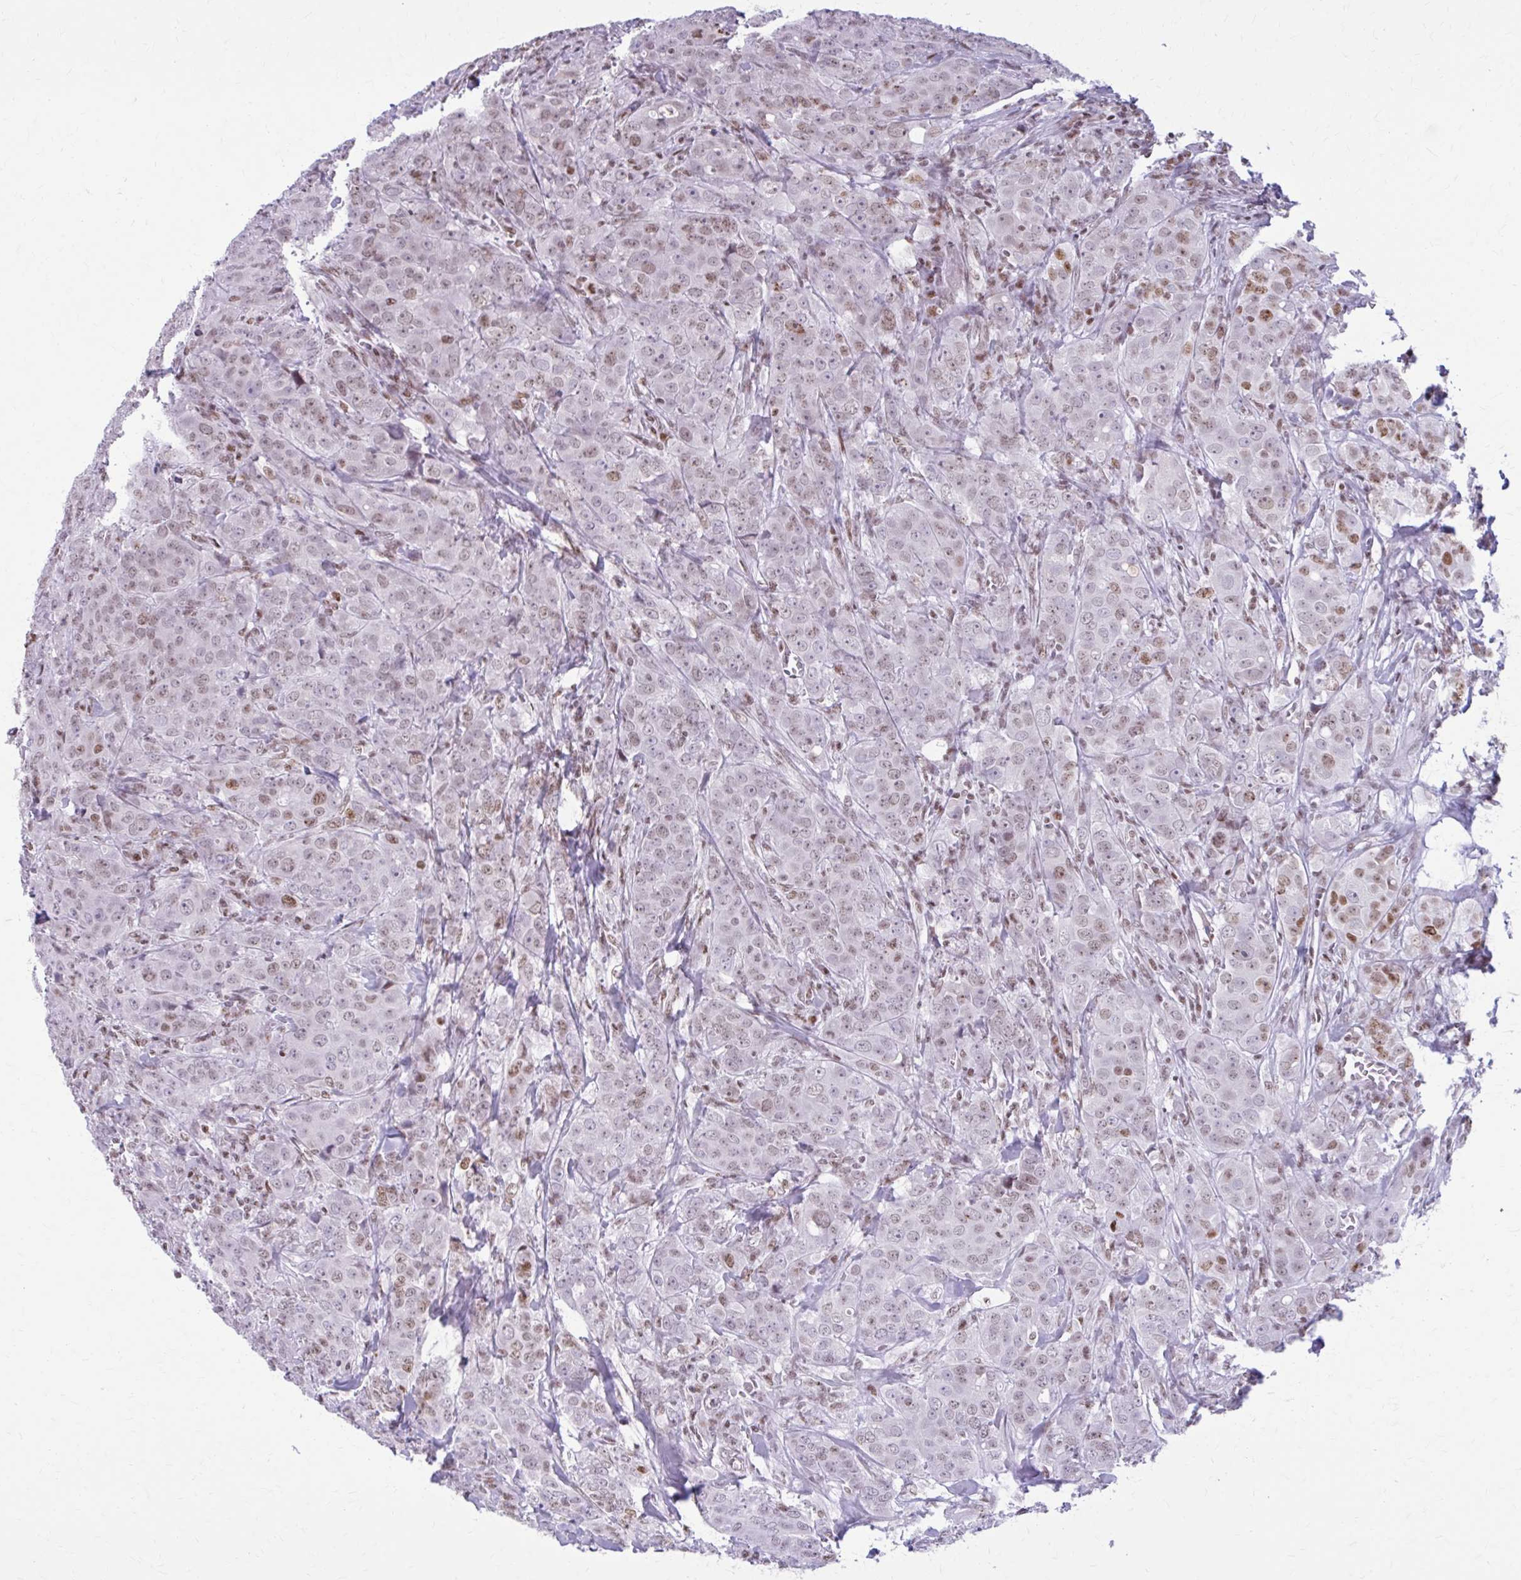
{"staining": {"intensity": "moderate", "quantity": "25%-75%", "location": "nuclear"}, "tissue": "breast cancer", "cell_type": "Tumor cells", "image_type": "cancer", "snomed": [{"axis": "morphology", "description": "Duct carcinoma"}, {"axis": "topography", "description": "Breast"}], "caption": "An IHC photomicrograph of neoplastic tissue is shown. Protein staining in brown labels moderate nuclear positivity in breast cancer within tumor cells.", "gene": "PABIR1", "patient": {"sex": "female", "age": 43}}